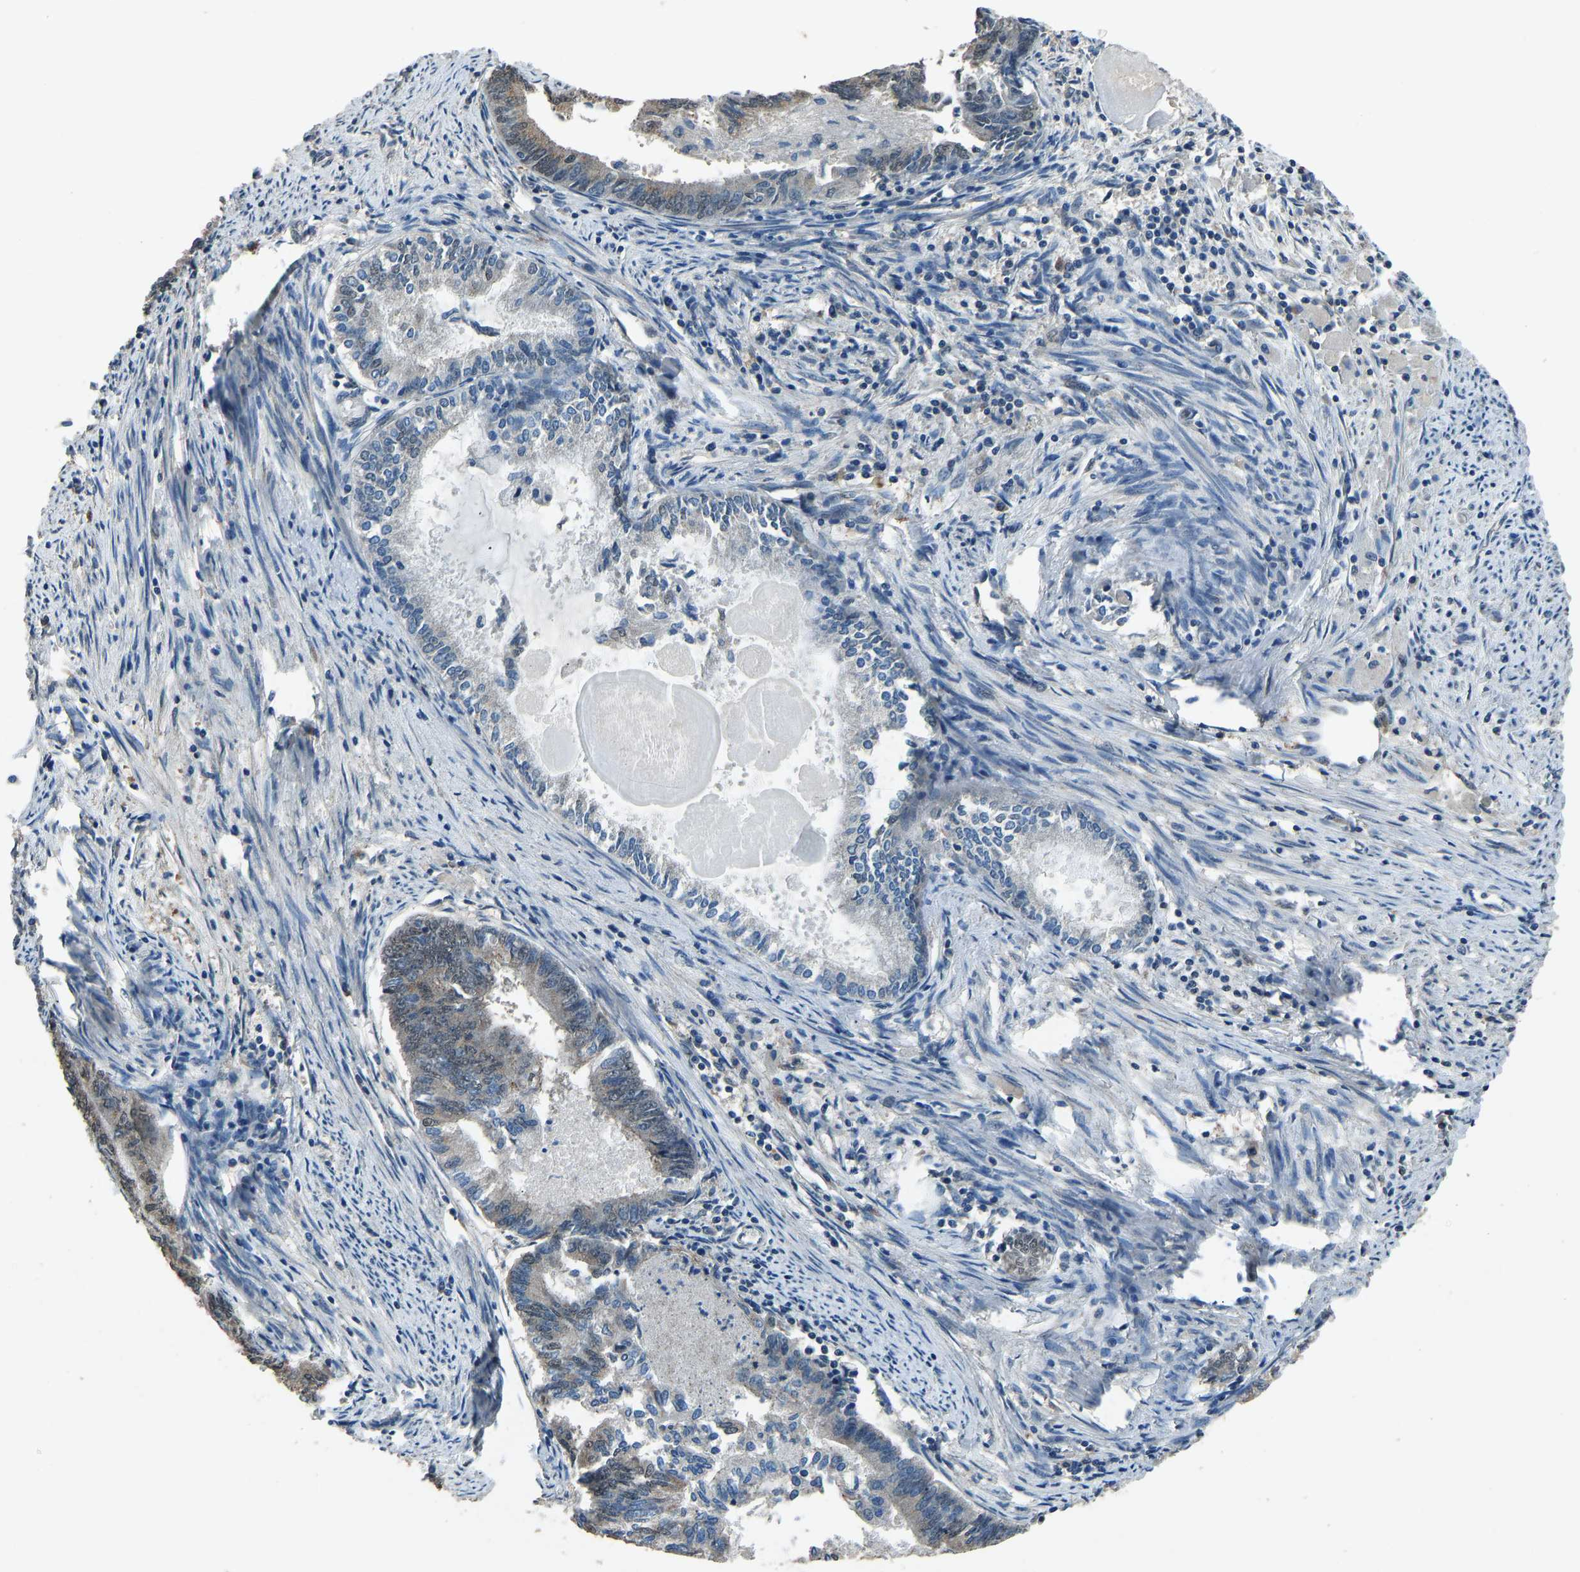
{"staining": {"intensity": "weak", "quantity": "25%-75%", "location": "cytoplasmic/membranous"}, "tissue": "endometrial cancer", "cell_type": "Tumor cells", "image_type": "cancer", "snomed": [{"axis": "morphology", "description": "Adenocarcinoma, NOS"}, {"axis": "topography", "description": "Endometrium"}], "caption": "Protein staining of endometrial adenocarcinoma tissue reveals weak cytoplasmic/membranous staining in about 25%-75% of tumor cells.", "gene": "TOX4", "patient": {"sex": "female", "age": 86}}